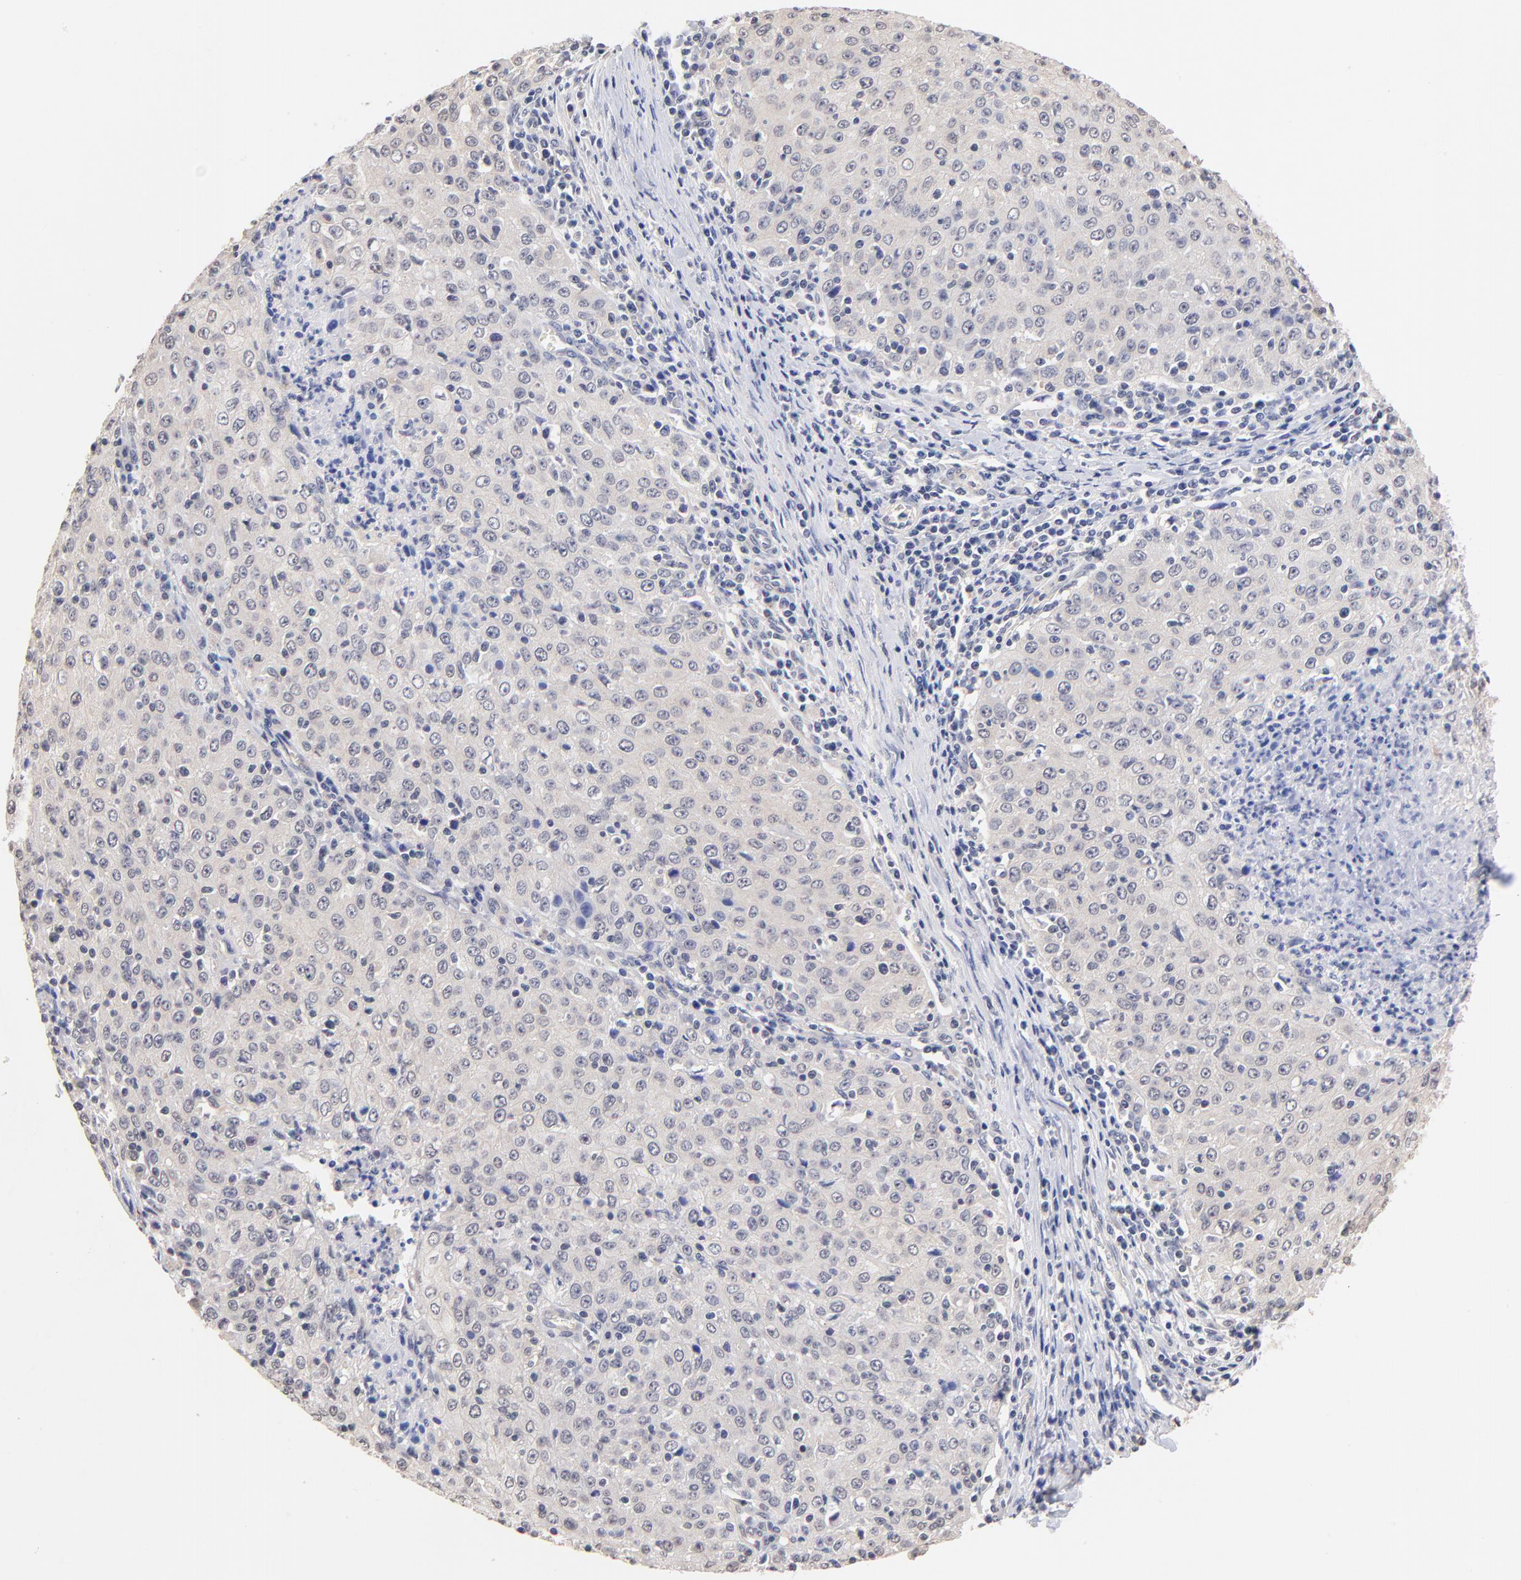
{"staining": {"intensity": "negative", "quantity": "none", "location": "none"}, "tissue": "cervical cancer", "cell_type": "Tumor cells", "image_type": "cancer", "snomed": [{"axis": "morphology", "description": "Squamous cell carcinoma, NOS"}, {"axis": "topography", "description": "Cervix"}], "caption": "This is an immunohistochemistry histopathology image of cervical squamous cell carcinoma. There is no staining in tumor cells.", "gene": "RIBC2", "patient": {"sex": "female", "age": 27}}